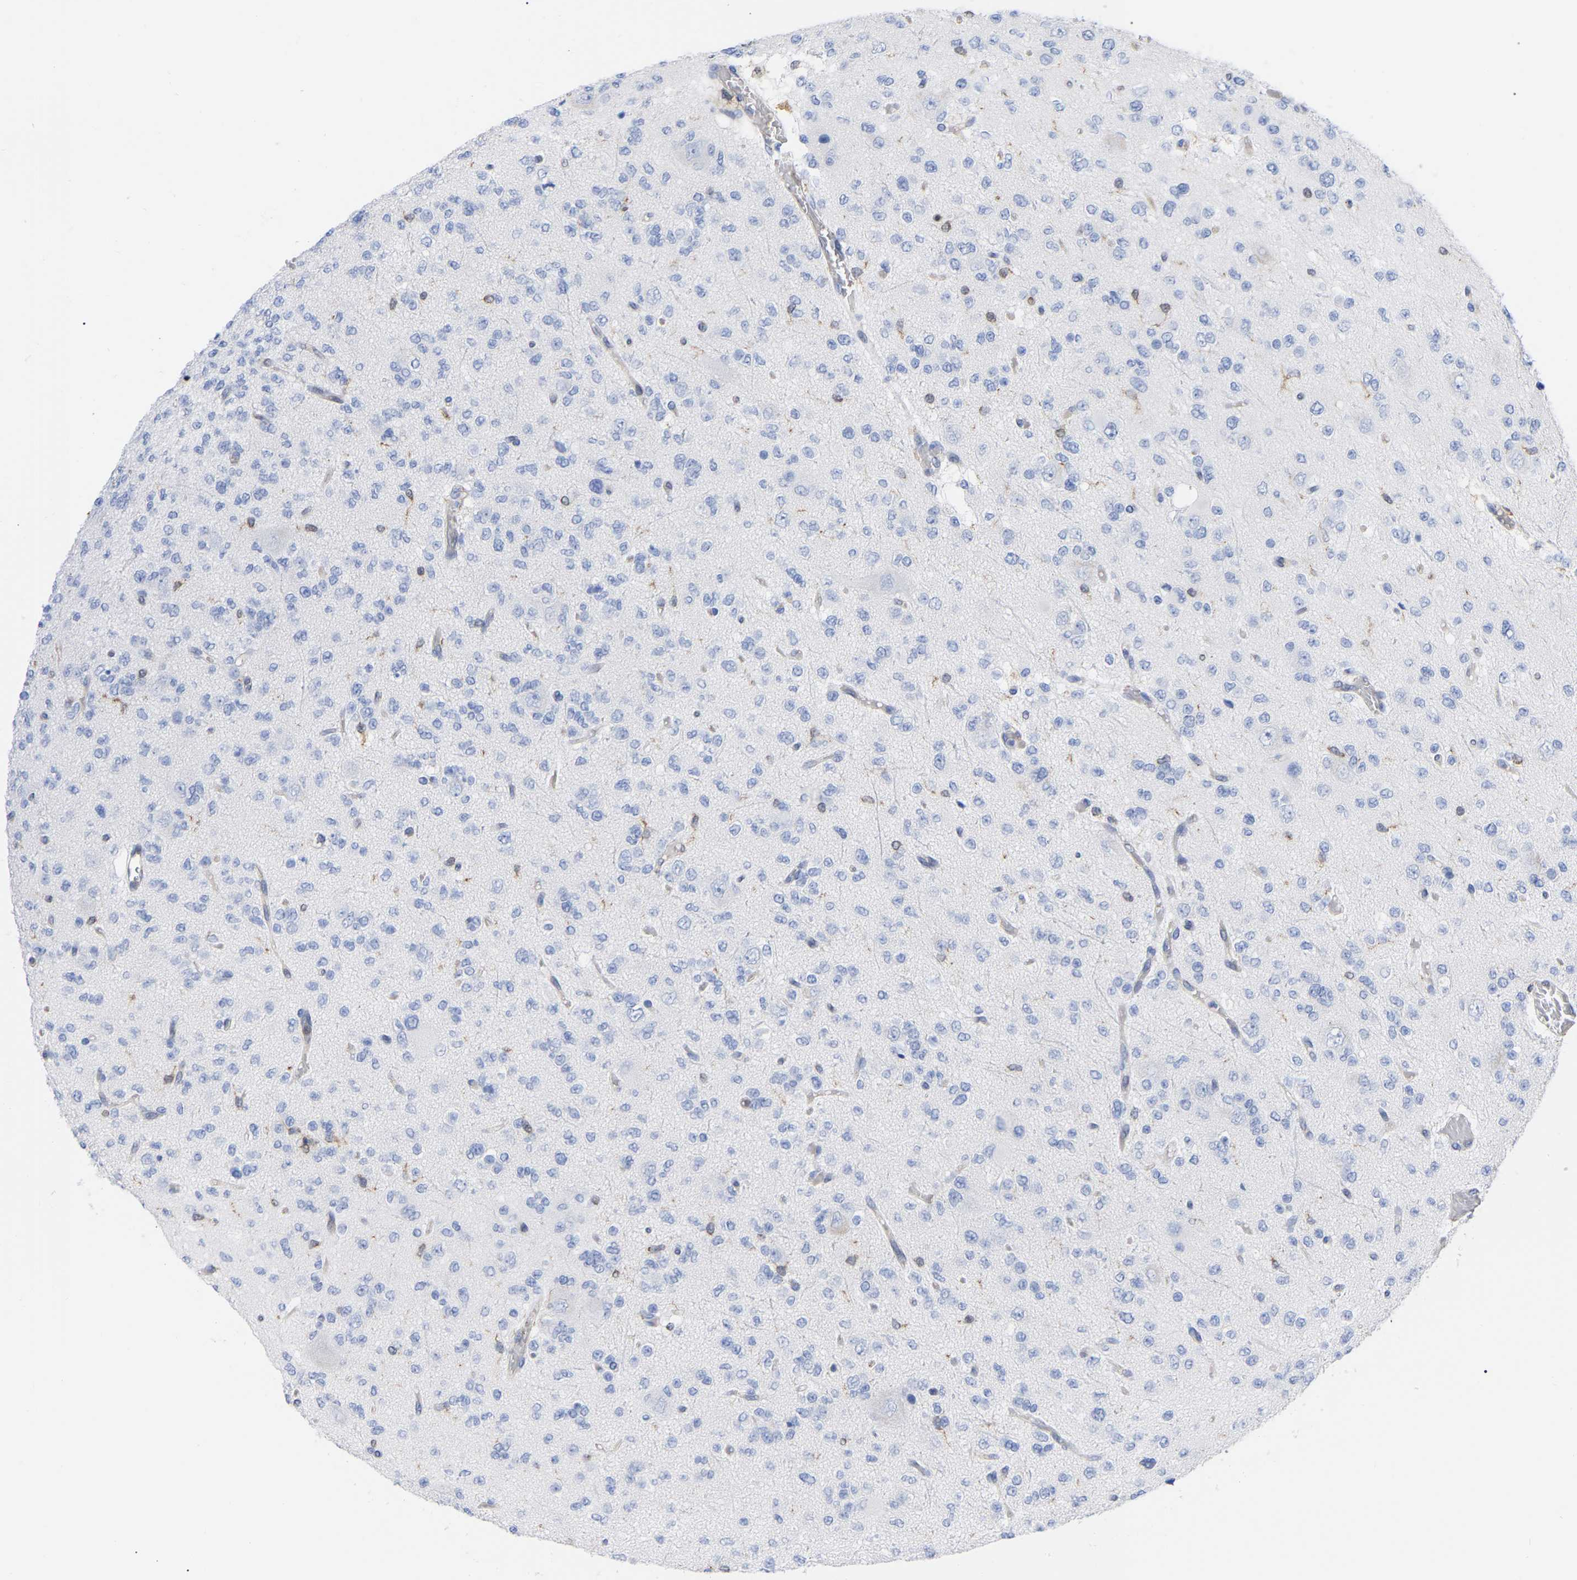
{"staining": {"intensity": "negative", "quantity": "none", "location": "none"}, "tissue": "glioma", "cell_type": "Tumor cells", "image_type": "cancer", "snomed": [{"axis": "morphology", "description": "Glioma, malignant, Low grade"}, {"axis": "topography", "description": "Brain"}], "caption": "Immunohistochemical staining of glioma shows no significant positivity in tumor cells.", "gene": "GIMAP4", "patient": {"sex": "male", "age": 38}}